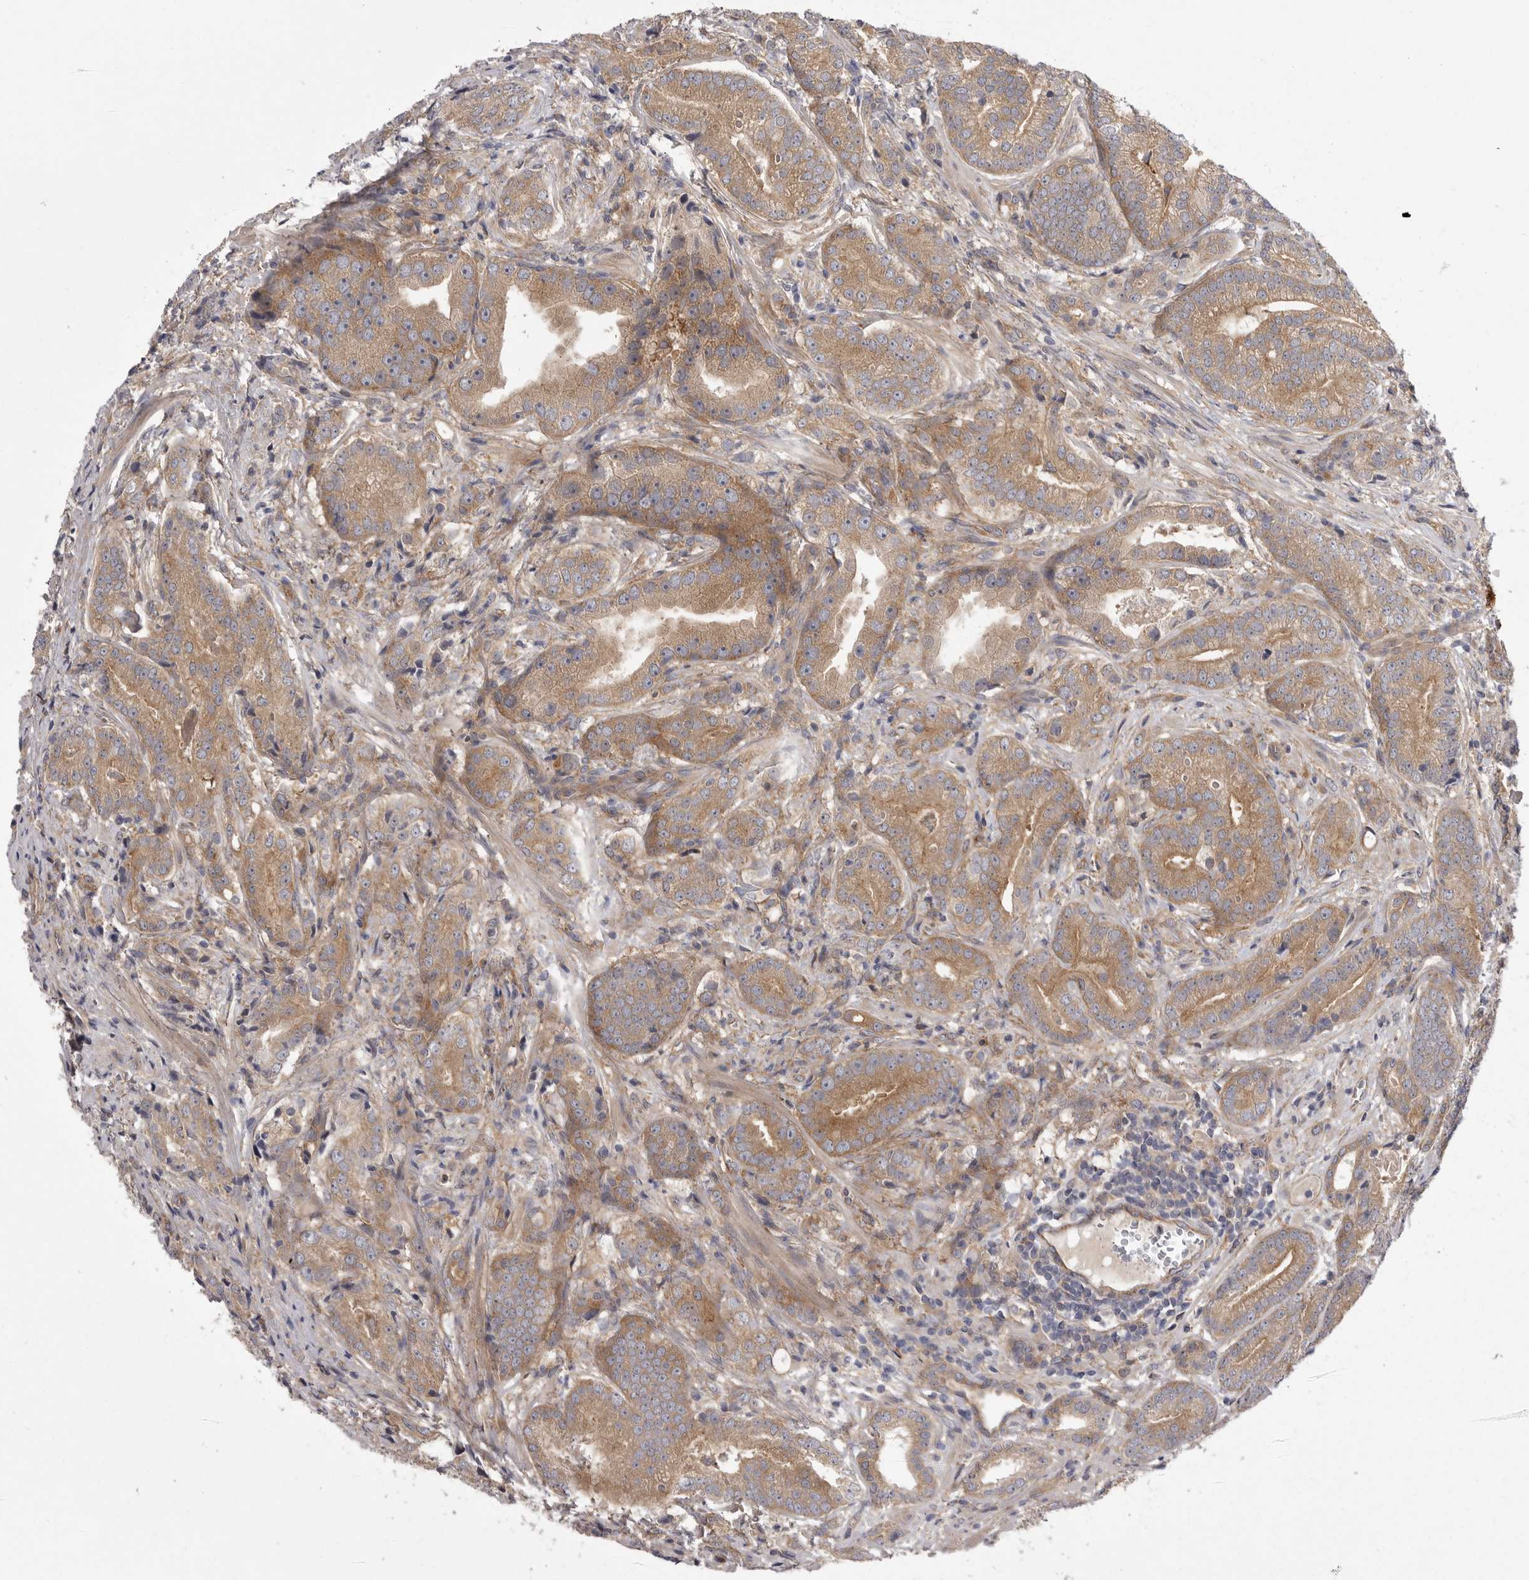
{"staining": {"intensity": "moderate", "quantity": ">75%", "location": "cytoplasmic/membranous"}, "tissue": "prostate cancer", "cell_type": "Tumor cells", "image_type": "cancer", "snomed": [{"axis": "morphology", "description": "Adenocarcinoma, High grade"}, {"axis": "topography", "description": "Prostate"}], "caption": "An immunohistochemistry histopathology image of neoplastic tissue is shown. Protein staining in brown shows moderate cytoplasmic/membranous positivity in prostate cancer (adenocarcinoma (high-grade)) within tumor cells.", "gene": "OSBPL9", "patient": {"sex": "male", "age": 57}}